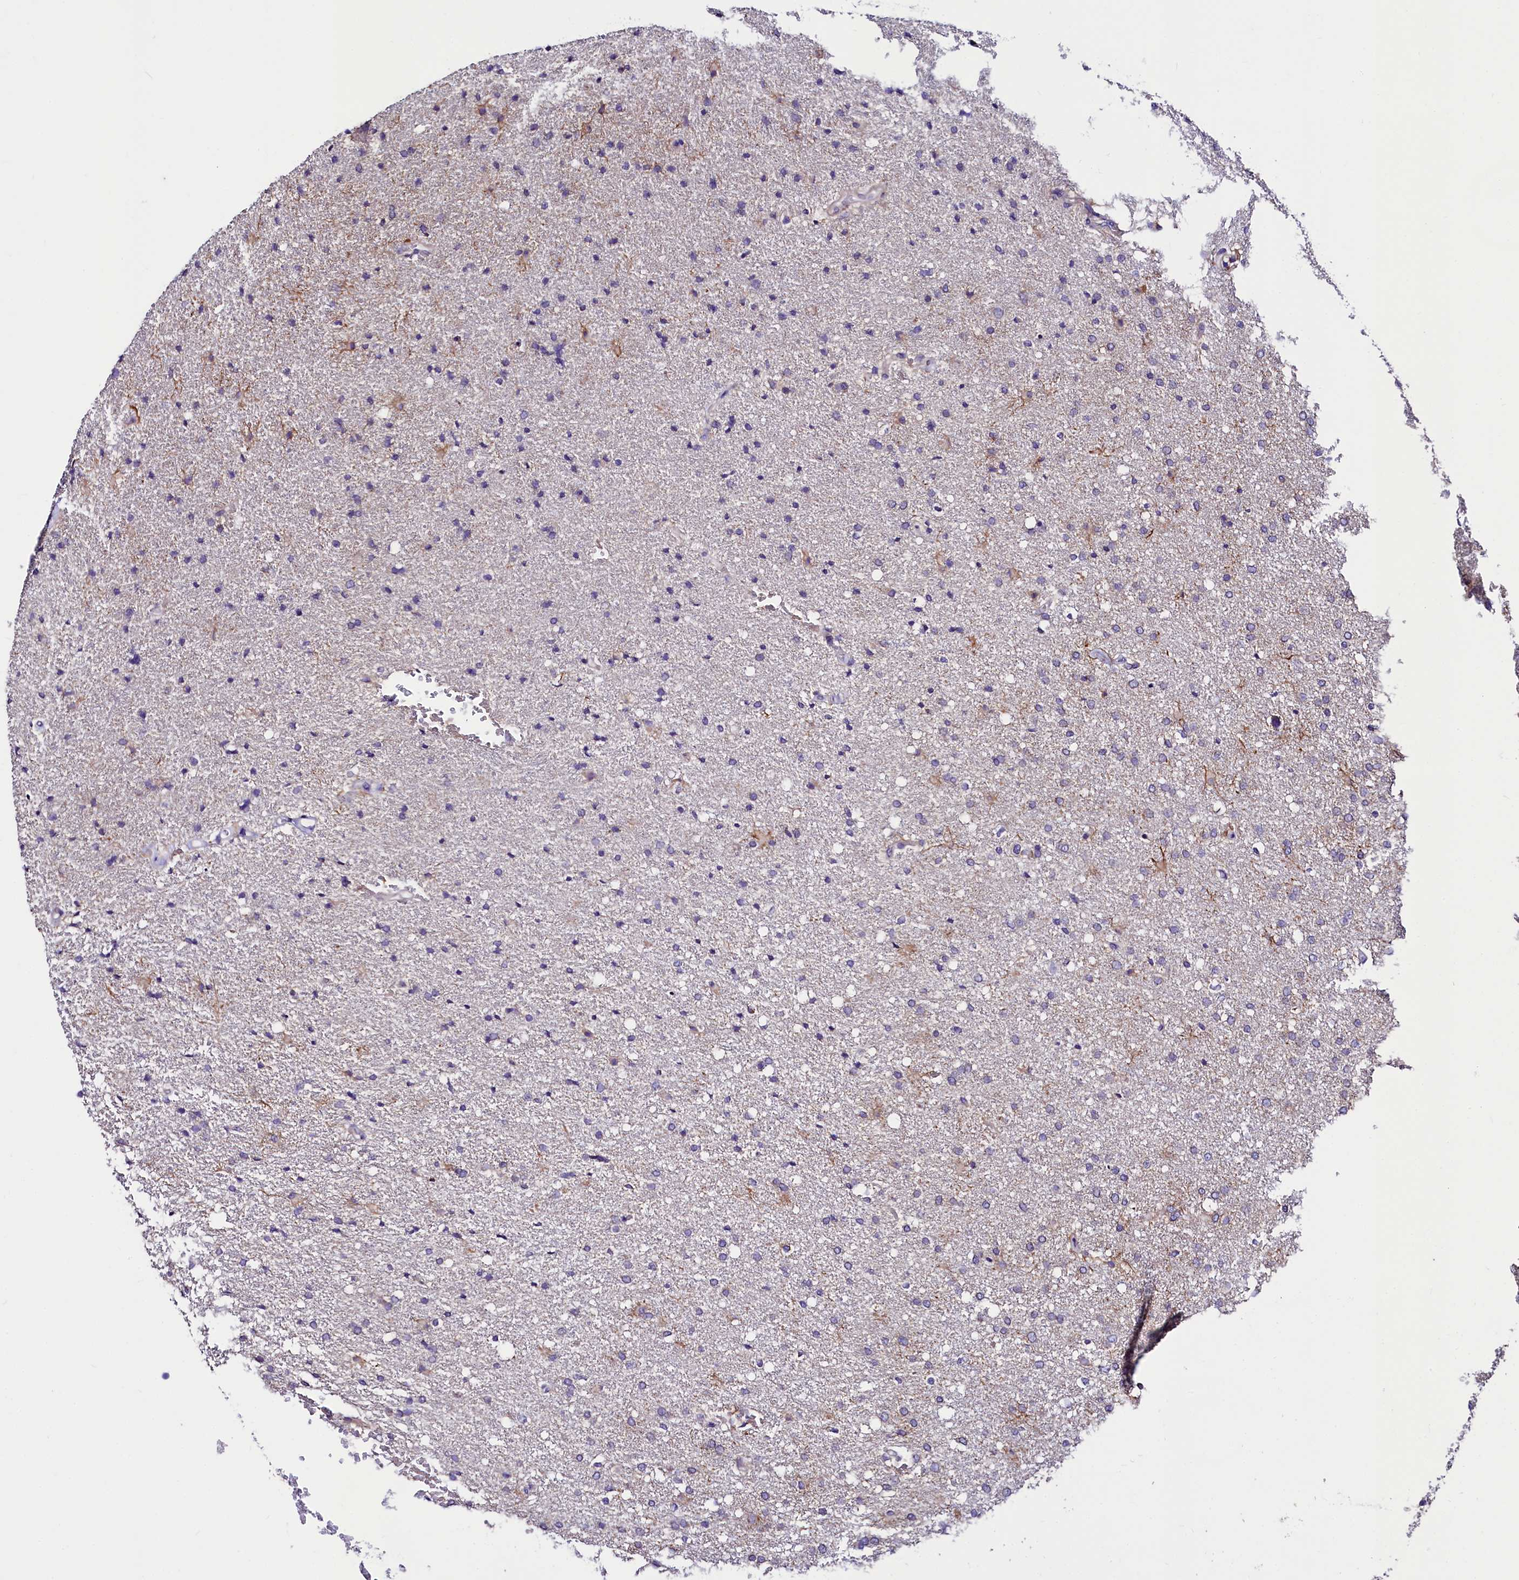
{"staining": {"intensity": "negative", "quantity": "none", "location": "none"}, "tissue": "glioma", "cell_type": "Tumor cells", "image_type": "cancer", "snomed": [{"axis": "morphology", "description": "Glioma, malignant, High grade"}, {"axis": "topography", "description": "Brain"}], "caption": "Immunohistochemical staining of human glioma shows no significant expression in tumor cells.", "gene": "ABHD5", "patient": {"sex": "male", "age": 72}}